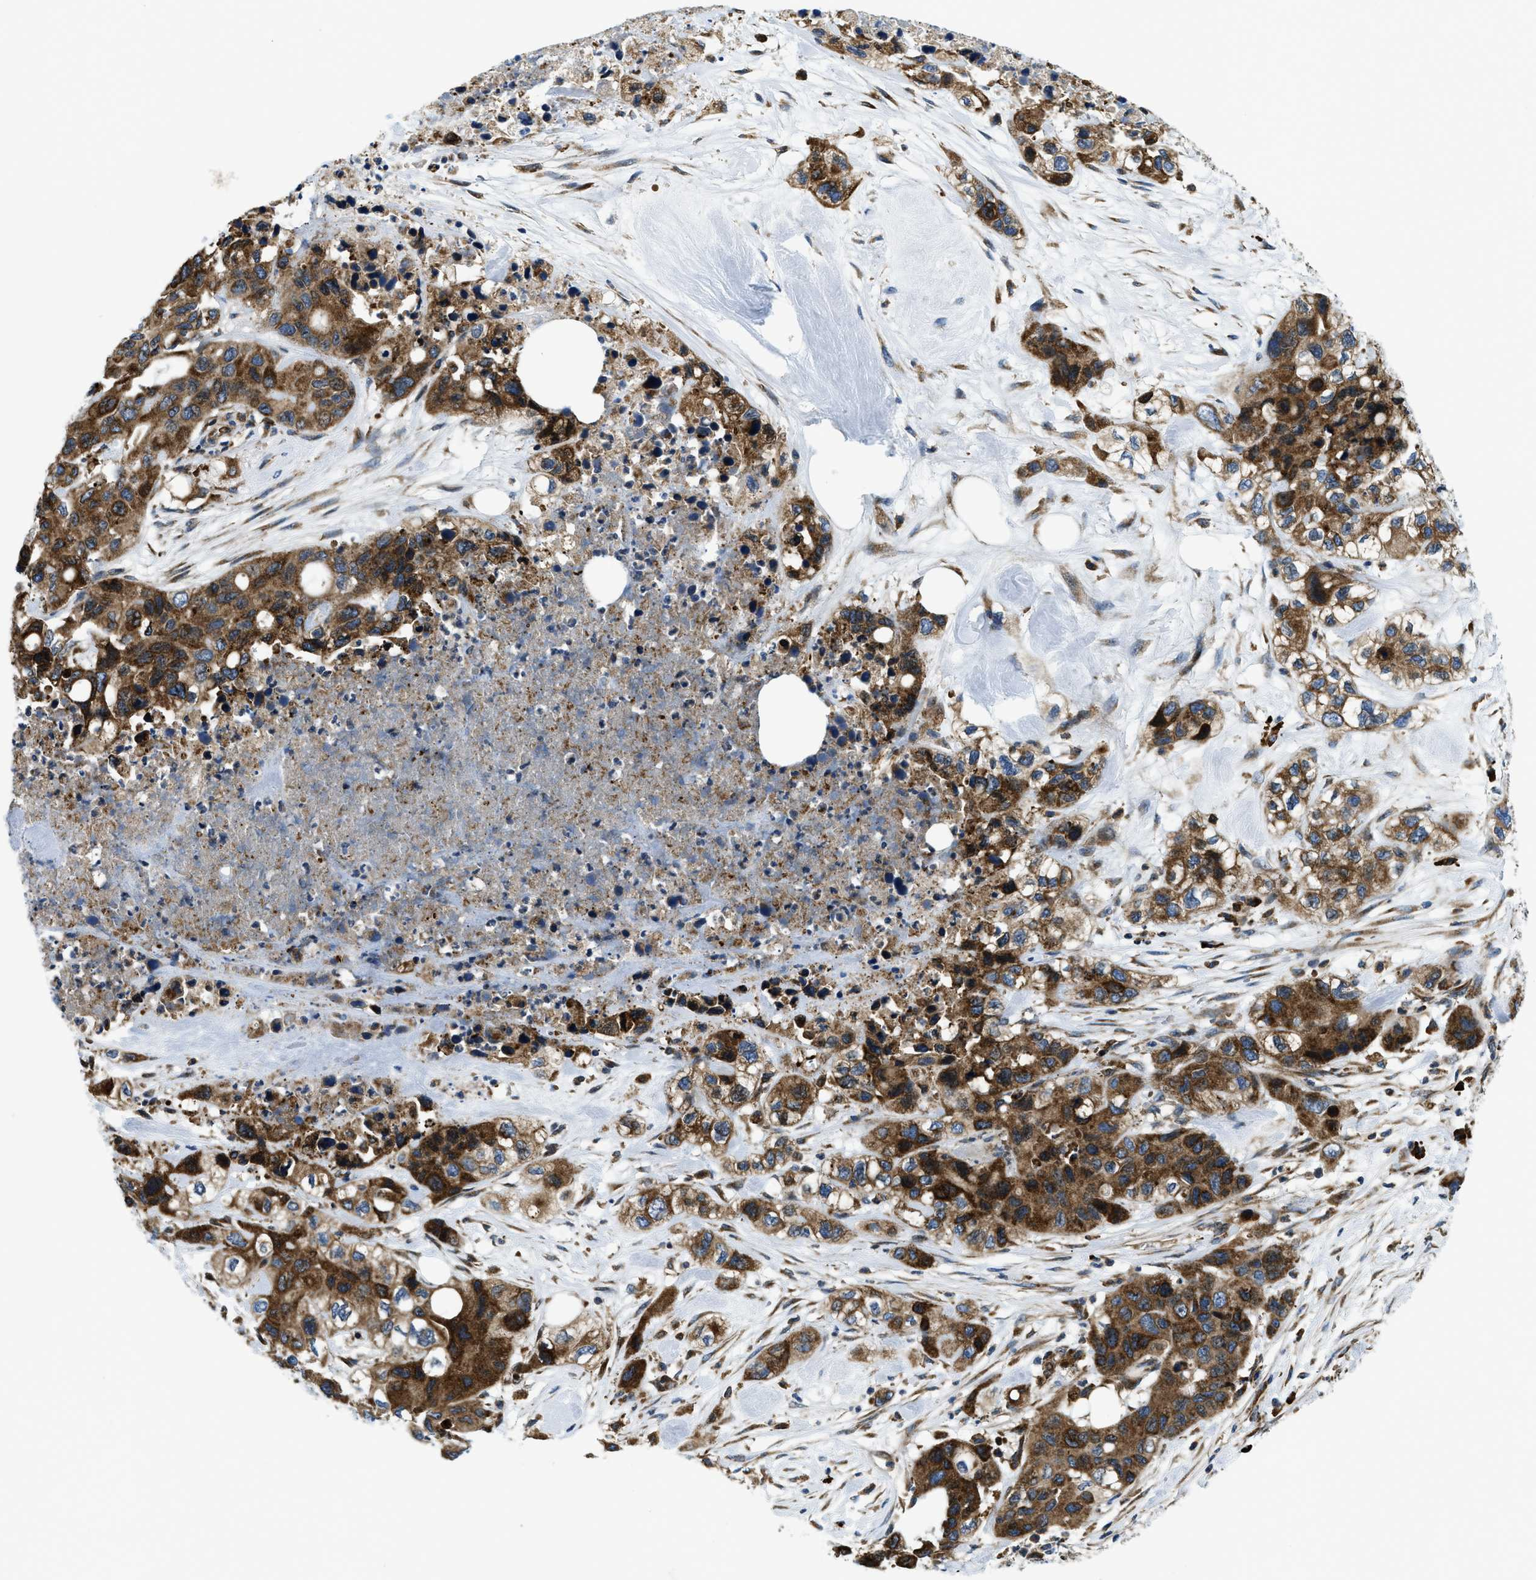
{"staining": {"intensity": "strong", "quantity": ">75%", "location": "cytoplasmic/membranous"}, "tissue": "pancreatic cancer", "cell_type": "Tumor cells", "image_type": "cancer", "snomed": [{"axis": "morphology", "description": "Adenocarcinoma, NOS"}, {"axis": "topography", "description": "Pancreas"}], "caption": "Immunohistochemical staining of human pancreatic cancer (adenocarcinoma) displays strong cytoplasmic/membranous protein expression in approximately >75% of tumor cells. The staining was performed using DAB (3,3'-diaminobenzidine) to visualize the protein expression in brown, while the nuclei were stained in blue with hematoxylin (Magnification: 20x).", "gene": "CSPG4", "patient": {"sex": "female", "age": 71}}